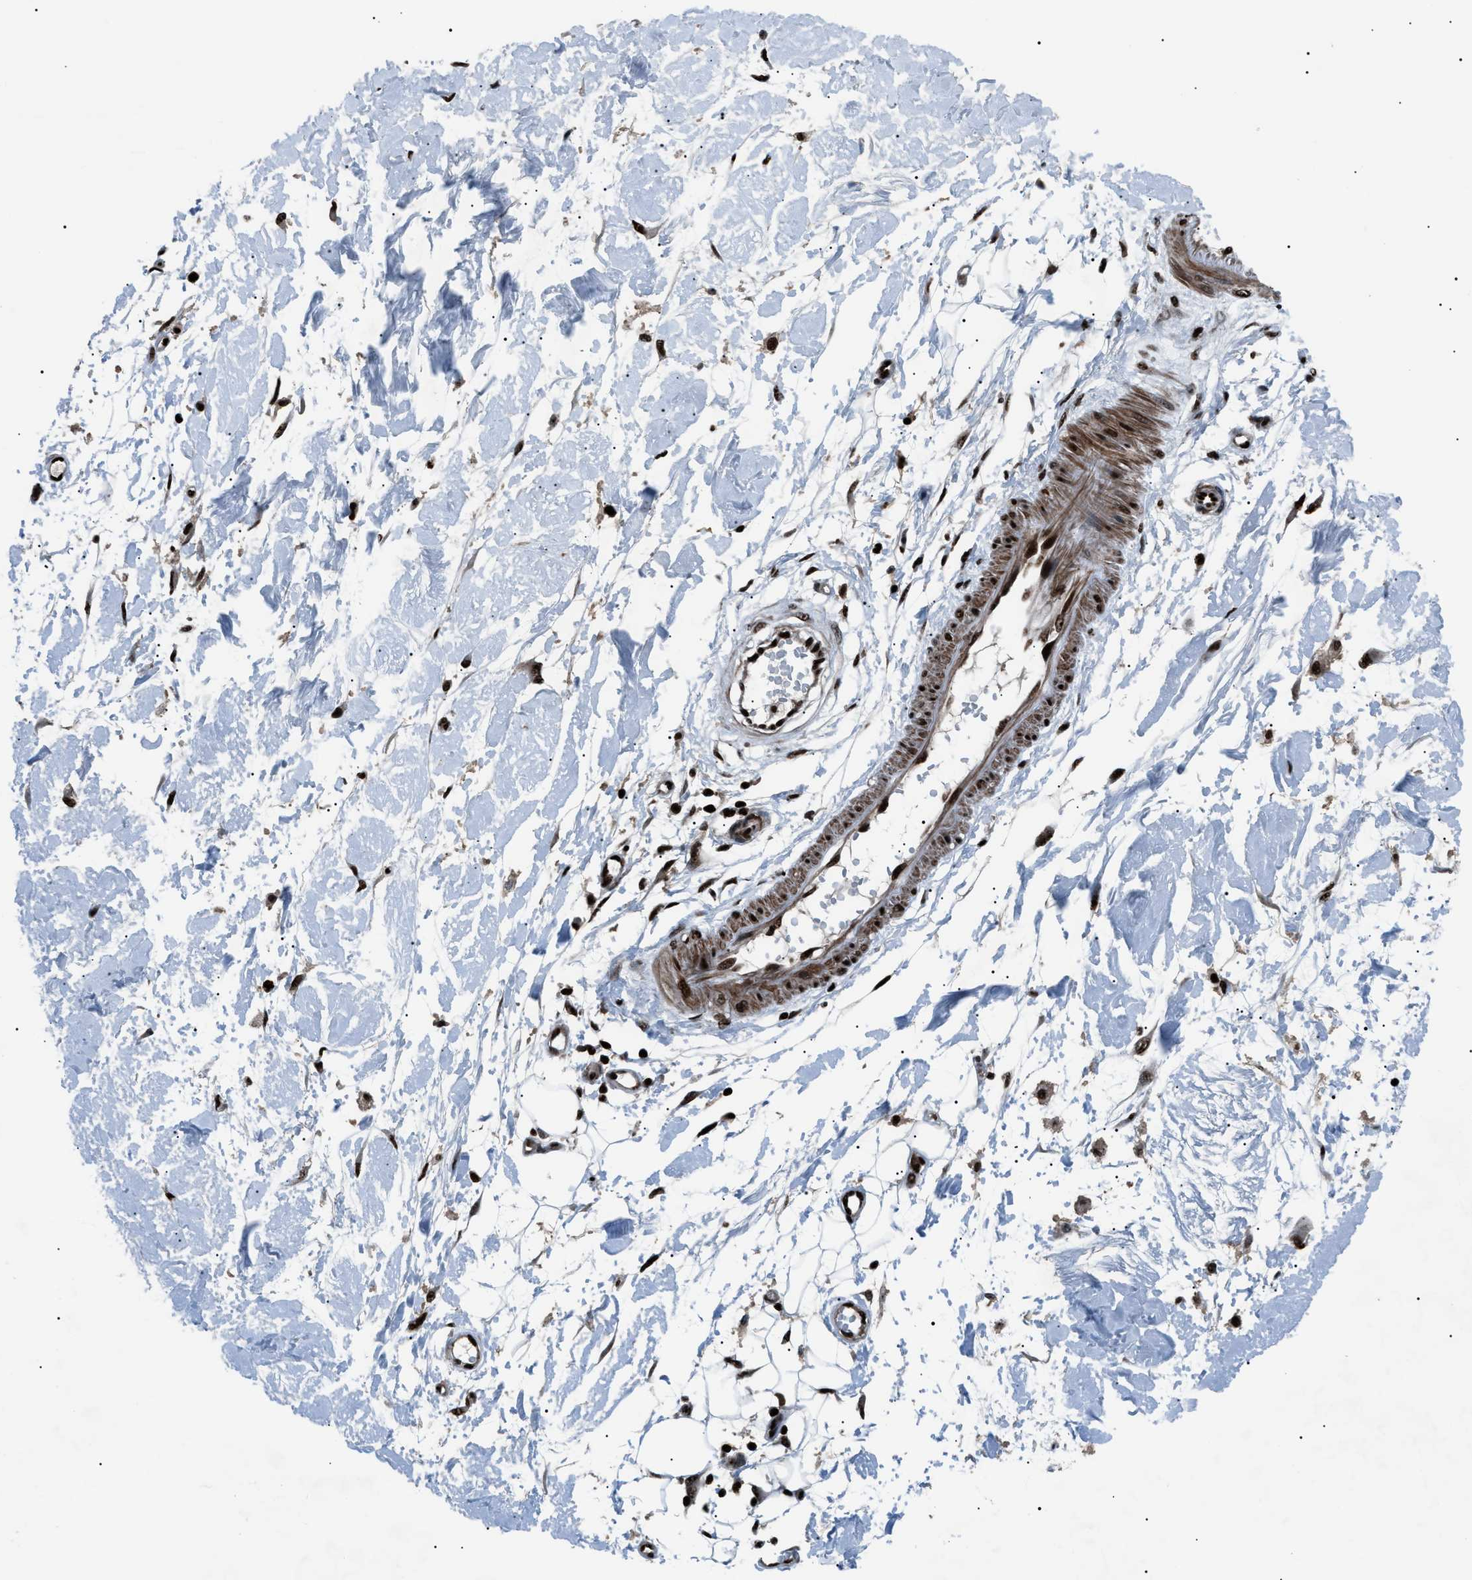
{"staining": {"intensity": "strong", "quantity": ">75%", "location": "nuclear"}, "tissue": "adipose tissue", "cell_type": "Adipocytes", "image_type": "normal", "snomed": [{"axis": "morphology", "description": "Normal tissue, NOS"}, {"axis": "morphology", "description": "Squamous cell carcinoma, NOS"}, {"axis": "topography", "description": "Skin"}, {"axis": "topography", "description": "Peripheral nerve tissue"}], "caption": "The photomicrograph reveals a brown stain indicating the presence of a protein in the nuclear of adipocytes in adipose tissue. (brown staining indicates protein expression, while blue staining denotes nuclei).", "gene": "PRKX", "patient": {"sex": "male", "age": 83}}